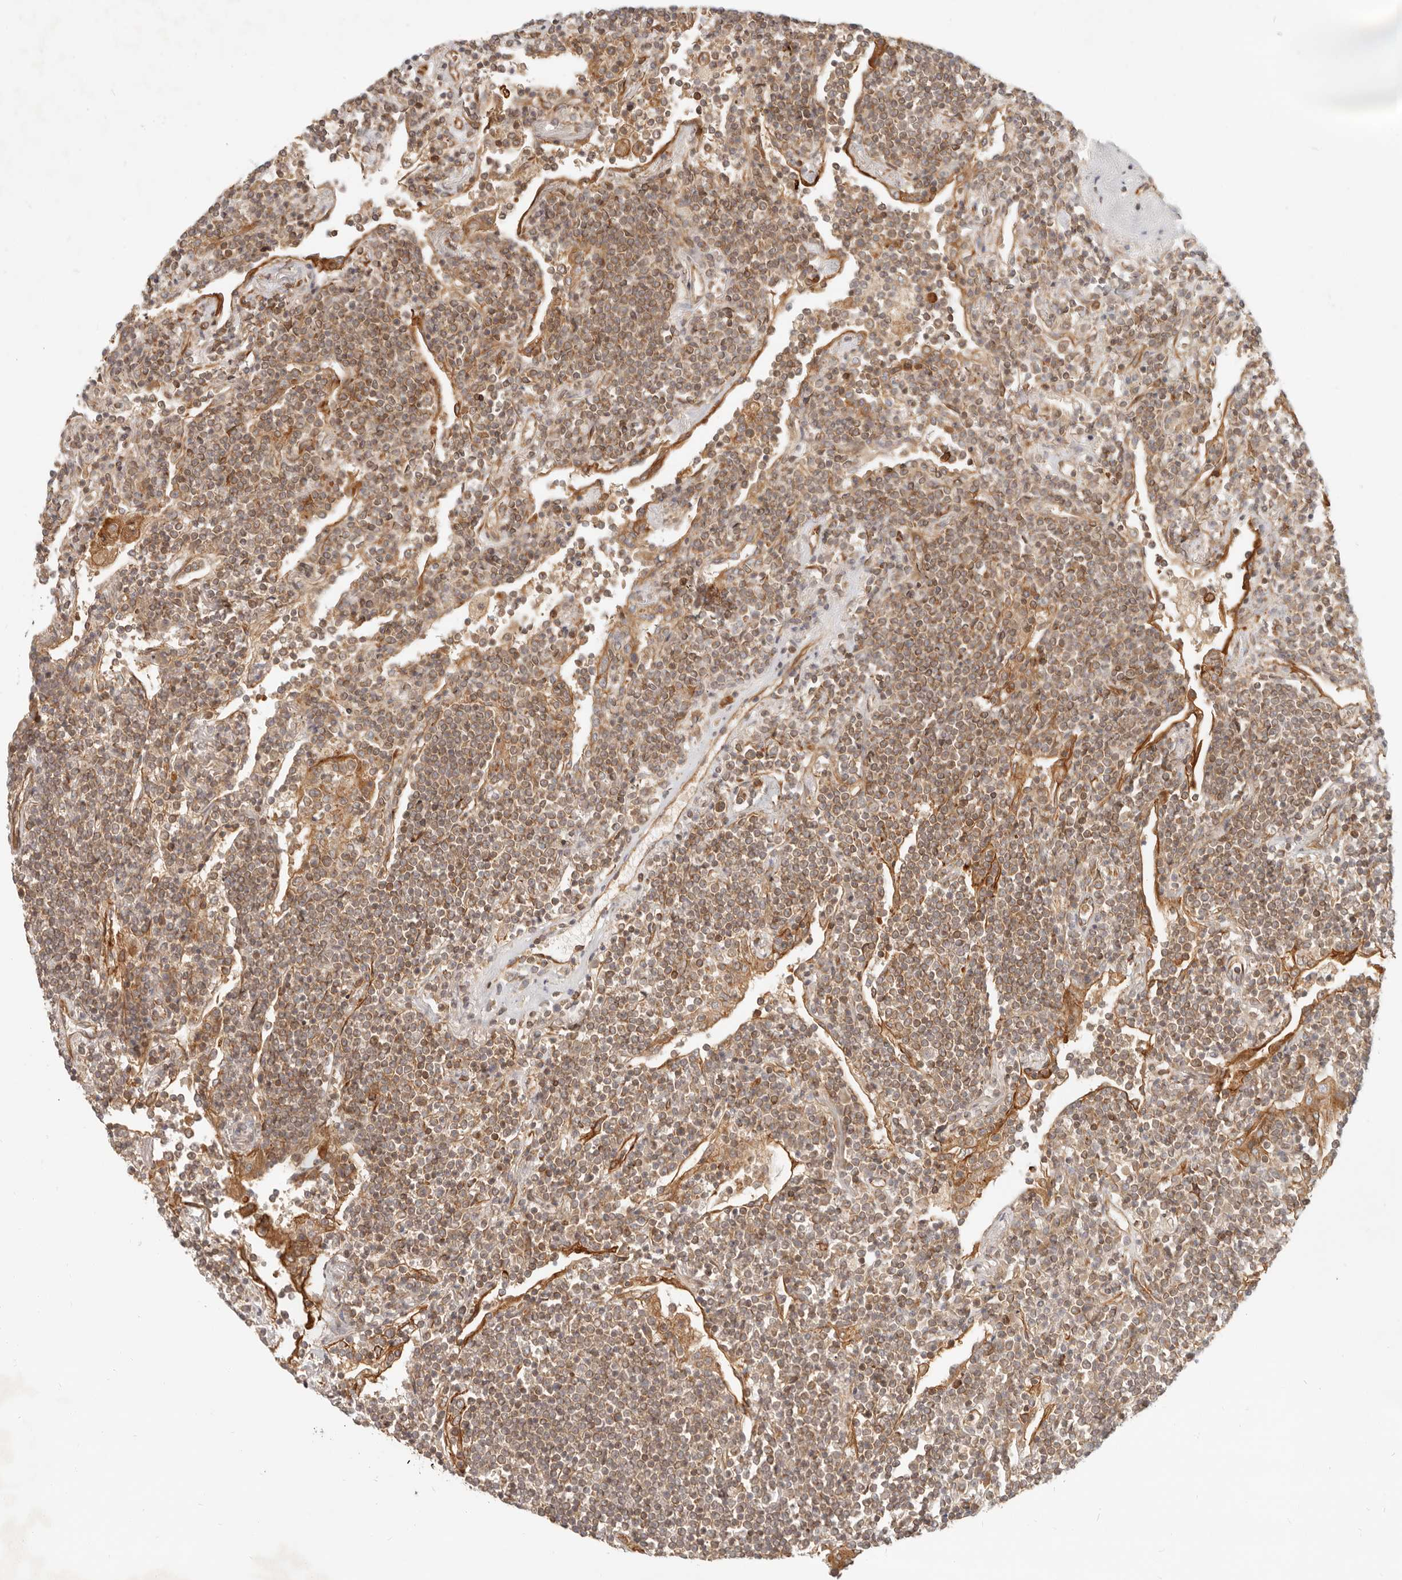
{"staining": {"intensity": "moderate", "quantity": ">75%", "location": "cytoplasmic/membranous"}, "tissue": "lymphoma", "cell_type": "Tumor cells", "image_type": "cancer", "snomed": [{"axis": "morphology", "description": "Malignant lymphoma, non-Hodgkin's type, Low grade"}, {"axis": "topography", "description": "Lung"}], "caption": "Immunohistochemistry photomicrograph of human lymphoma stained for a protein (brown), which displays medium levels of moderate cytoplasmic/membranous staining in approximately >75% of tumor cells.", "gene": "UFSP1", "patient": {"sex": "female", "age": 71}}